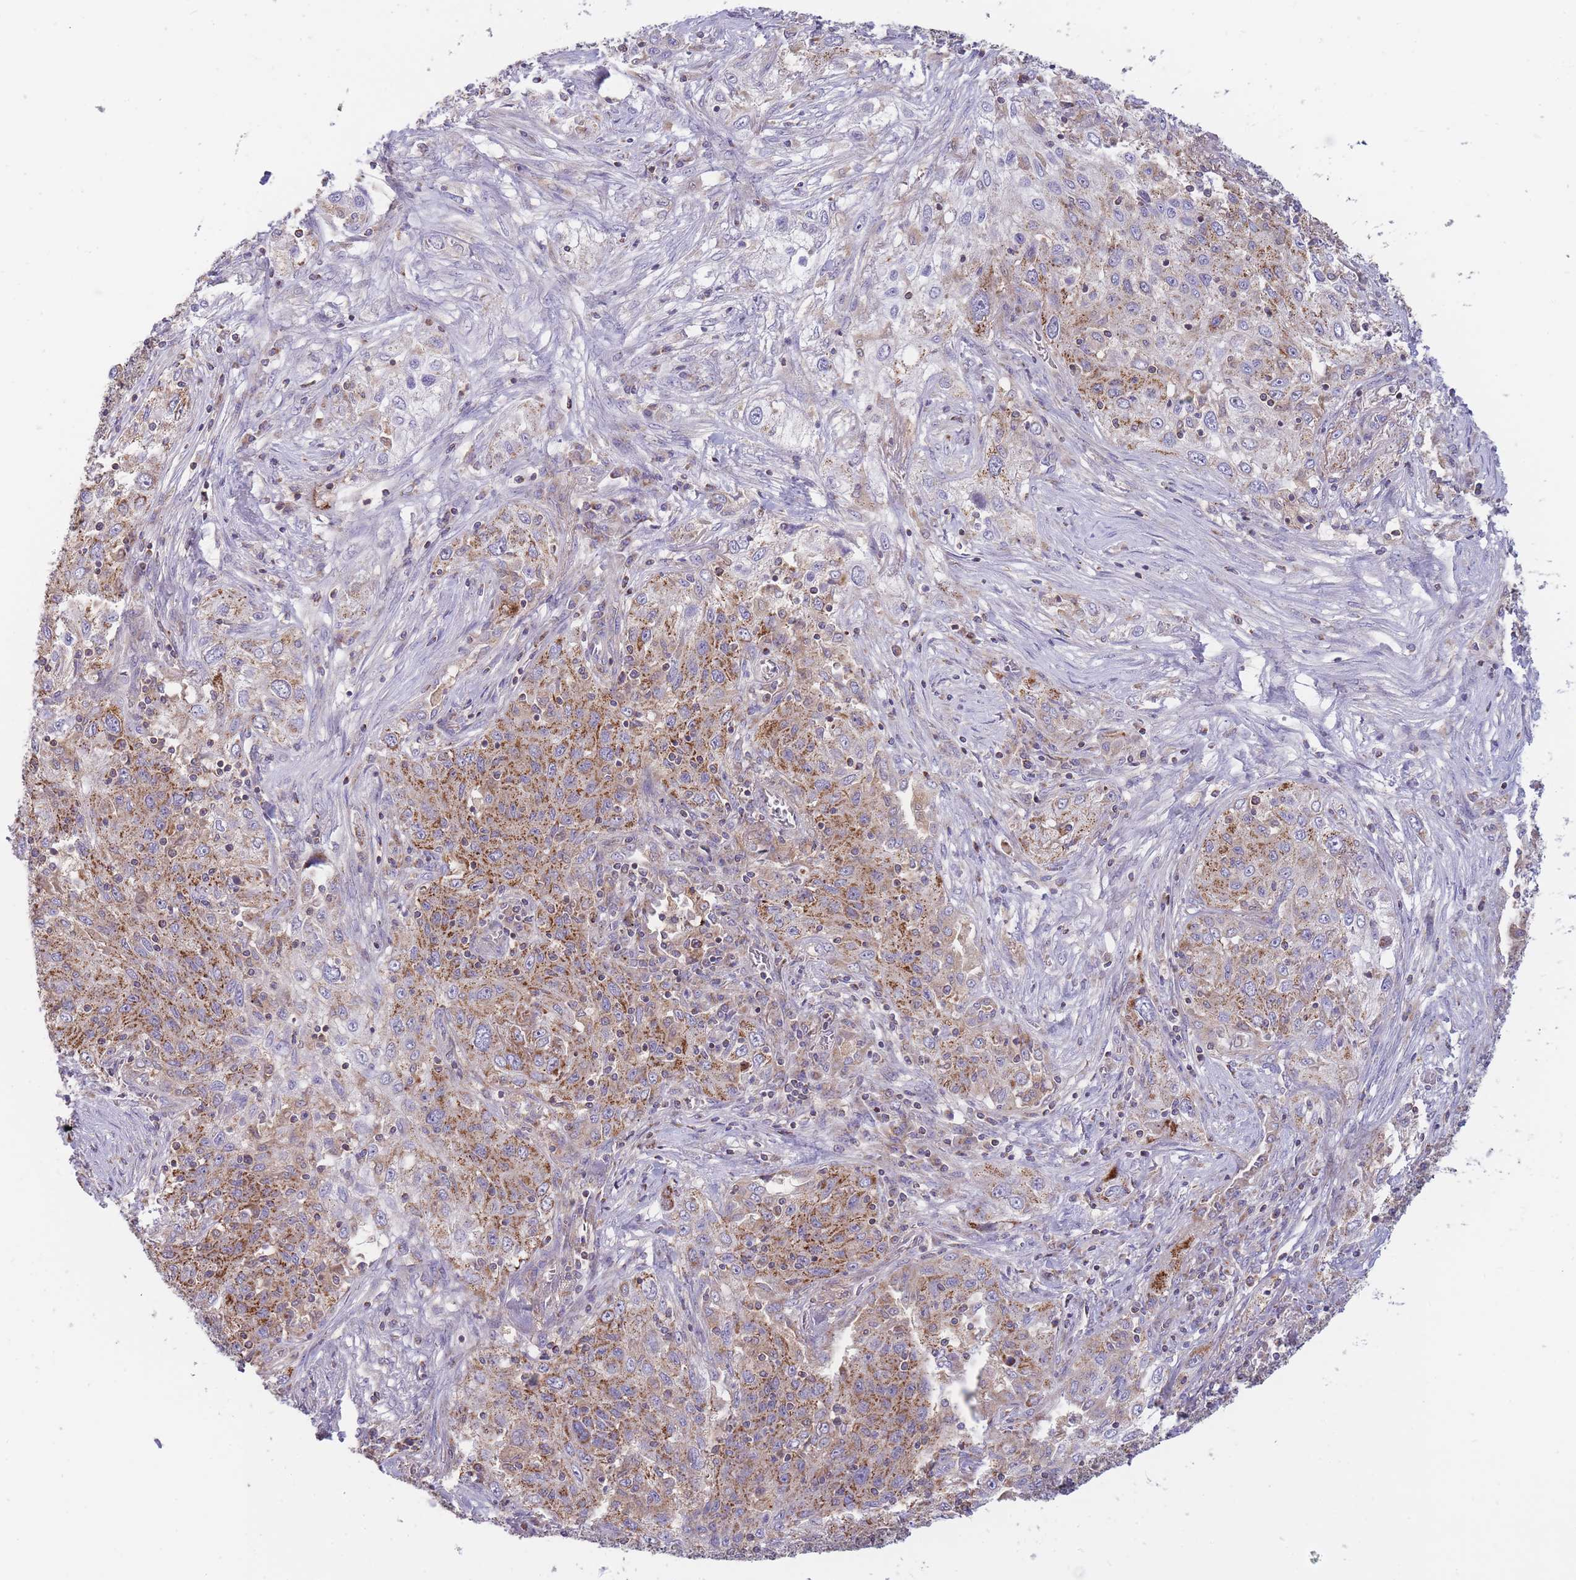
{"staining": {"intensity": "moderate", "quantity": ">75%", "location": "cytoplasmic/membranous"}, "tissue": "lung cancer", "cell_type": "Tumor cells", "image_type": "cancer", "snomed": [{"axis": "morphology", "description": "Squamous cell carcinoma, NOS"}, {"axis": "topography", "description": "Lung"}], "caption": "IHC of human lung cancer (squamous cell carcinoma) displays medium levels of moderate cytoplasmic/membranous positivity in about >75% of tumor cells. (Stains: DAB in brown, nuclei in blue, Microscopy: brightfield microscopy at high magnification).", "gene": "SLC25A42", "patient": {"sex": "female", "age": 69}}